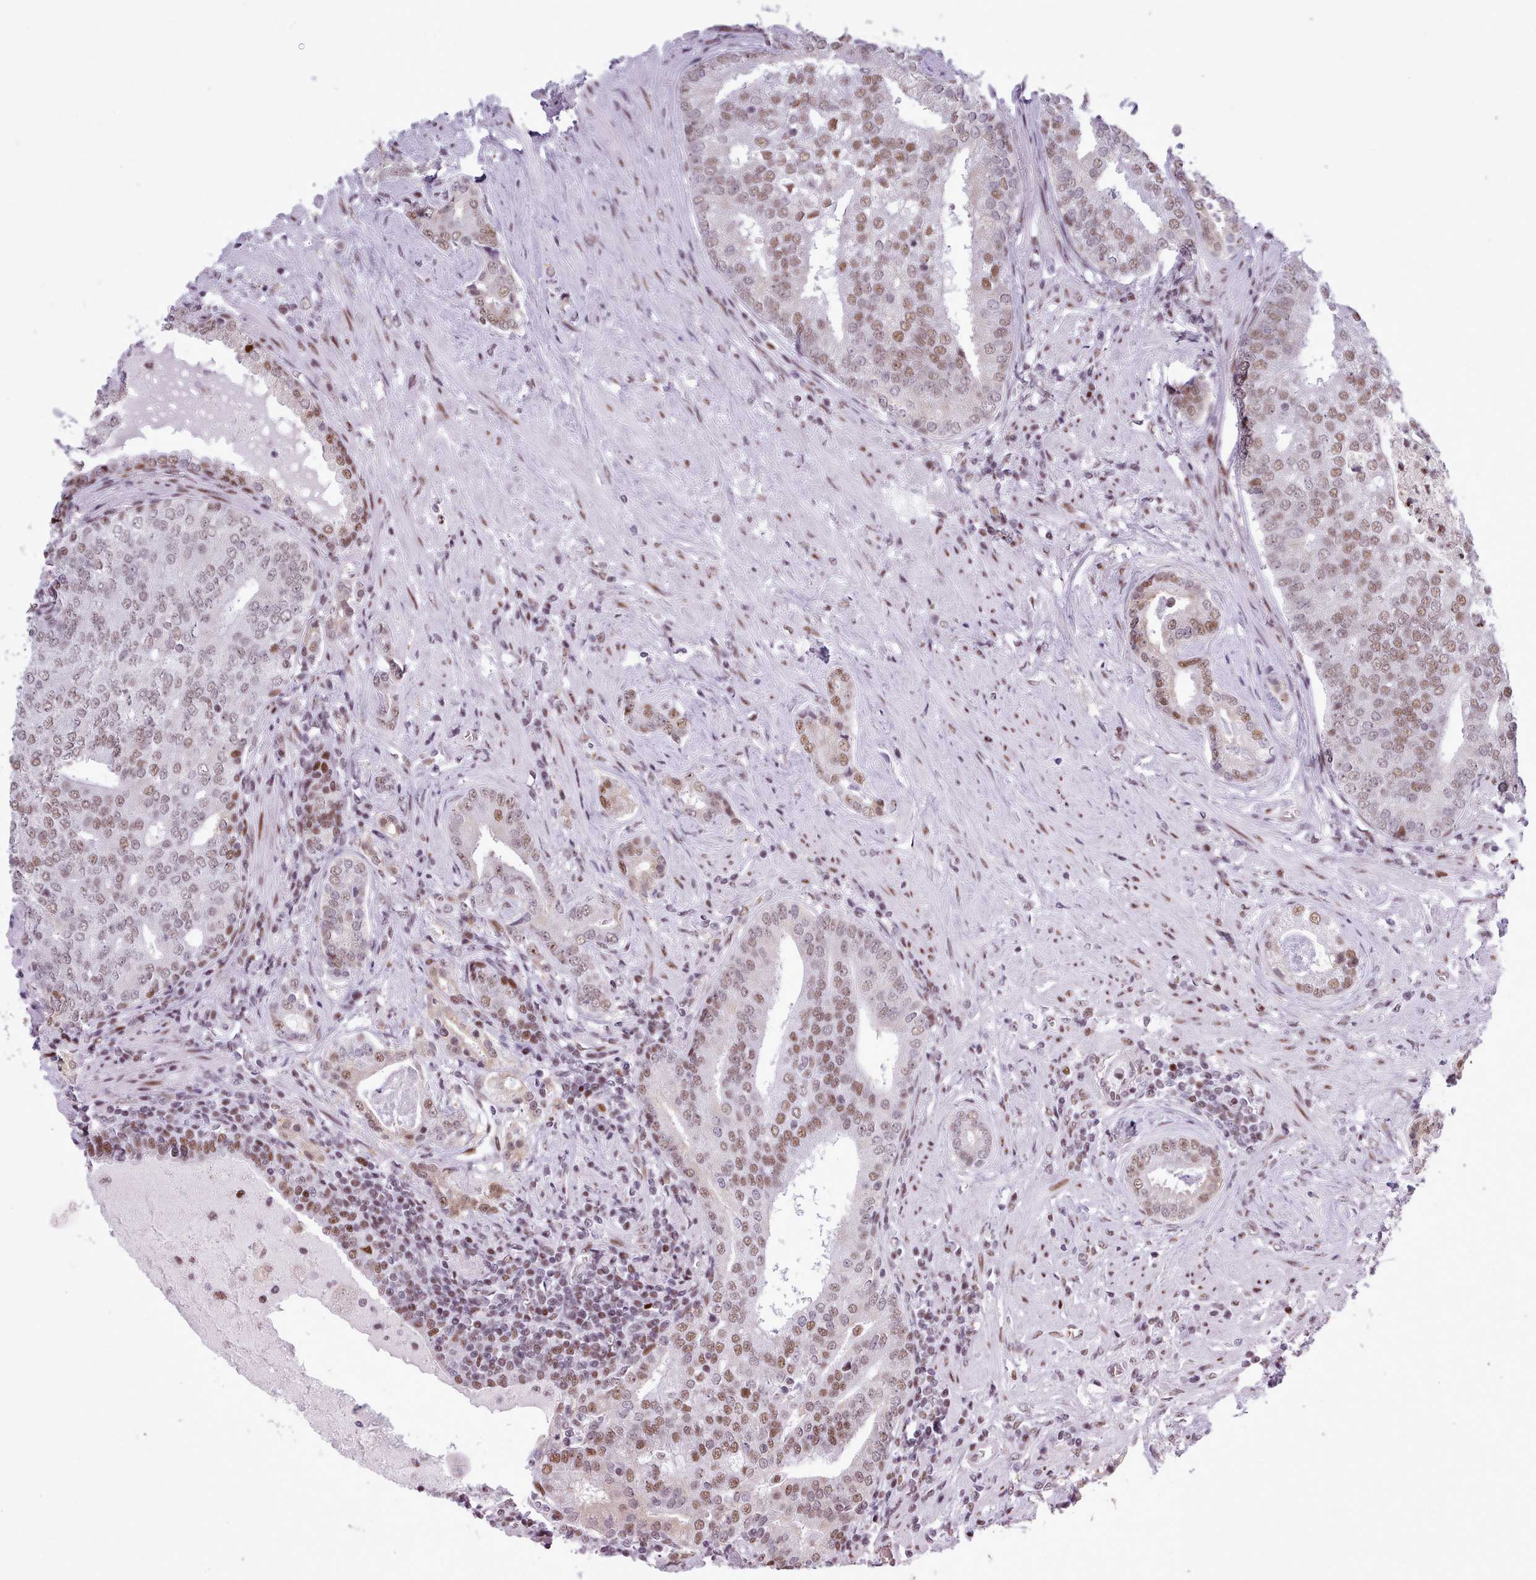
{"staining": {"intensity": "moderate", "quantity": ">75%", "location": "nuclear"}, "tissue": "prostate cancer", "cell_type": "Tumor cells", "image_type": "cancer", "snomed": [{"axis": "morphology", "description": "Adenocarcinoma, High grade"}, {"axis": "topography", "description": "Prostate"}], "caption": "This photomicrograph displays immunohistochemistry (IHC) staining of human prostate cancer (high-grade adenocarcinoma), with medium moderate nuclear positivity in about >75% of tumor cells.", "gene": "SRSF4", "patient": {"sex": "male", "age": 55}}